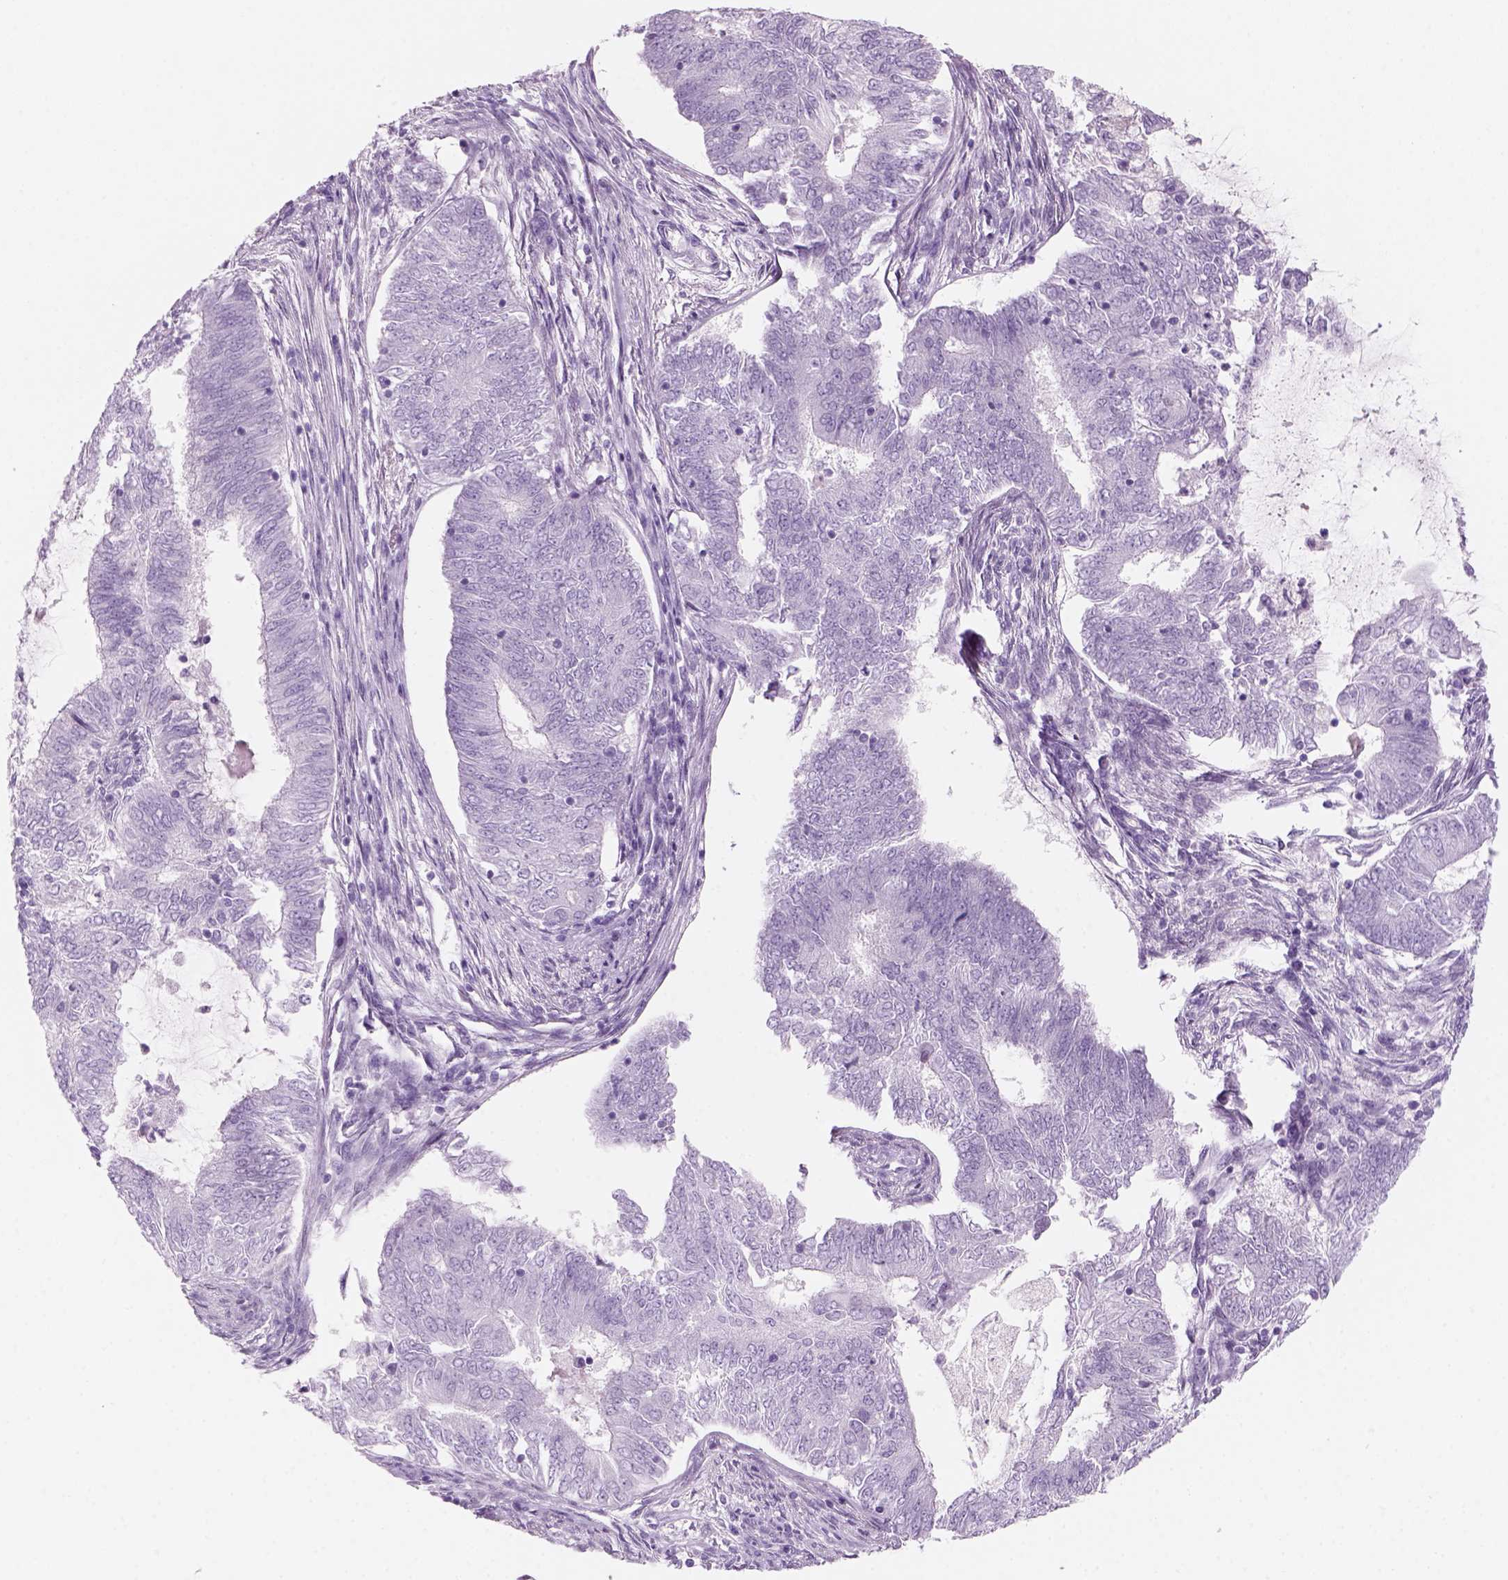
{"staining": {"intensity": "negative", "quantity": "none", "location": "none"}, "tissue": "endometrial cancer", "cell_type": "Tumor cells", "image_type": "cancer", "snomed": [{"axis": "morphology", "description": "Adenocarcinoma, NOS"}, {"axis": "topography", "description": "Endometrium"}], "caption": "Immunohistochemistry photomicrograph of neoplastic tissue: adenocarcinoma (endometrial) stained with DAB displays no significant protein positivity in tumor cells. The staining is performed using DAB brown chromogen with nuclei counter-stained in using hematoxylin.", "gene": "KRTAP11-1", "patient": {"sex": "female", "age": 62}}